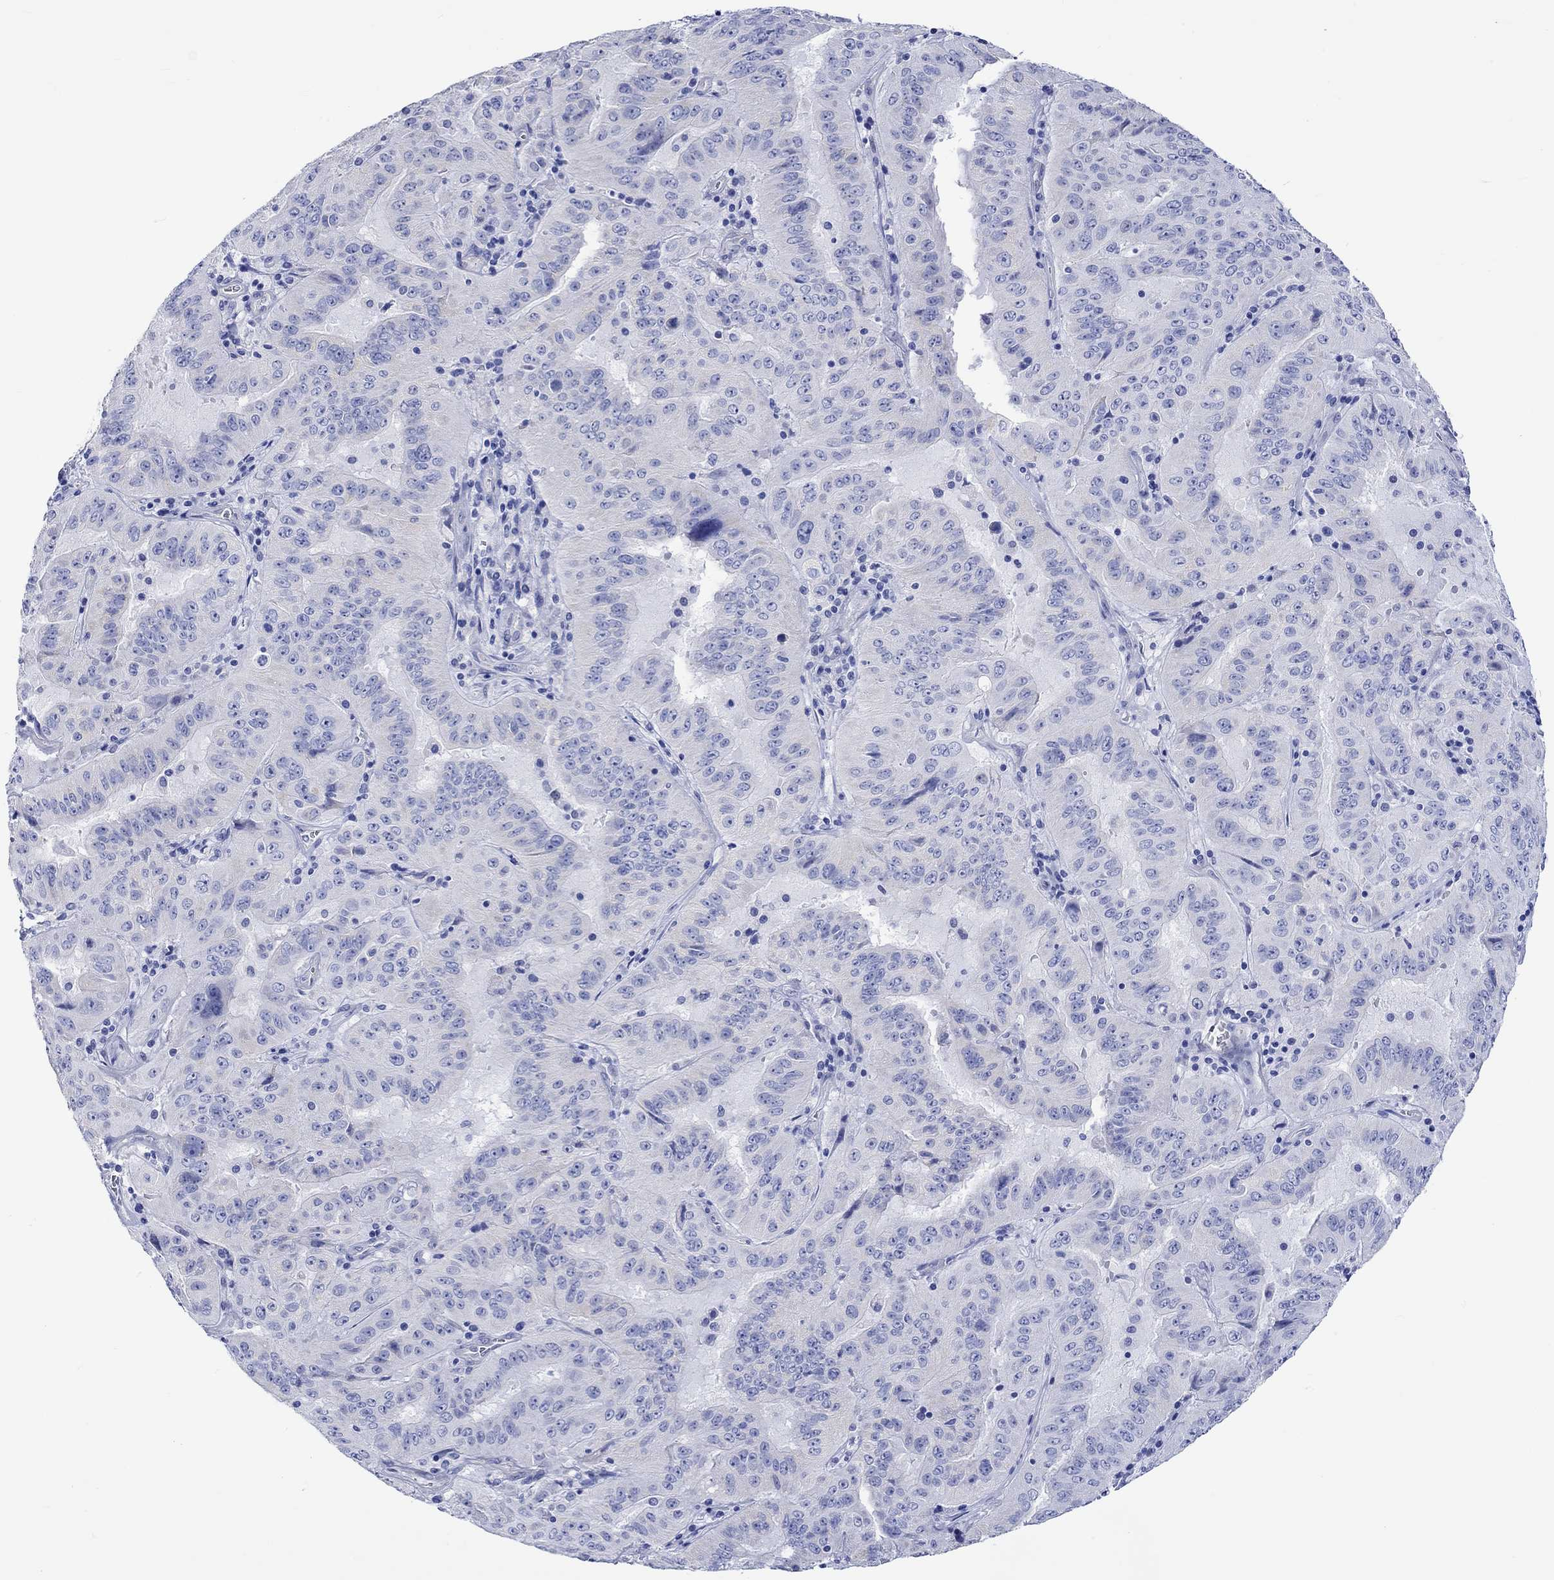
{"staining": {"intensity": "negative", "quantity": "none", "location": "none"}, "tissue": "pancreatic cancer", "cell_type": "Tumor cells", "image_type": "cancer", "snomed": [{"axis": "morphology", "description": "Adenocarcinoma, NOS"}, {"axis": "topography", "description": "Pancreas"}], "caption": "IHC histopathology image of pancreatic adenocarcinoma stained for a protein (brown), which shows no expression in tumor cells.", "gene": "HARBI1", "patient": {"sex": "male", "age": 63}}